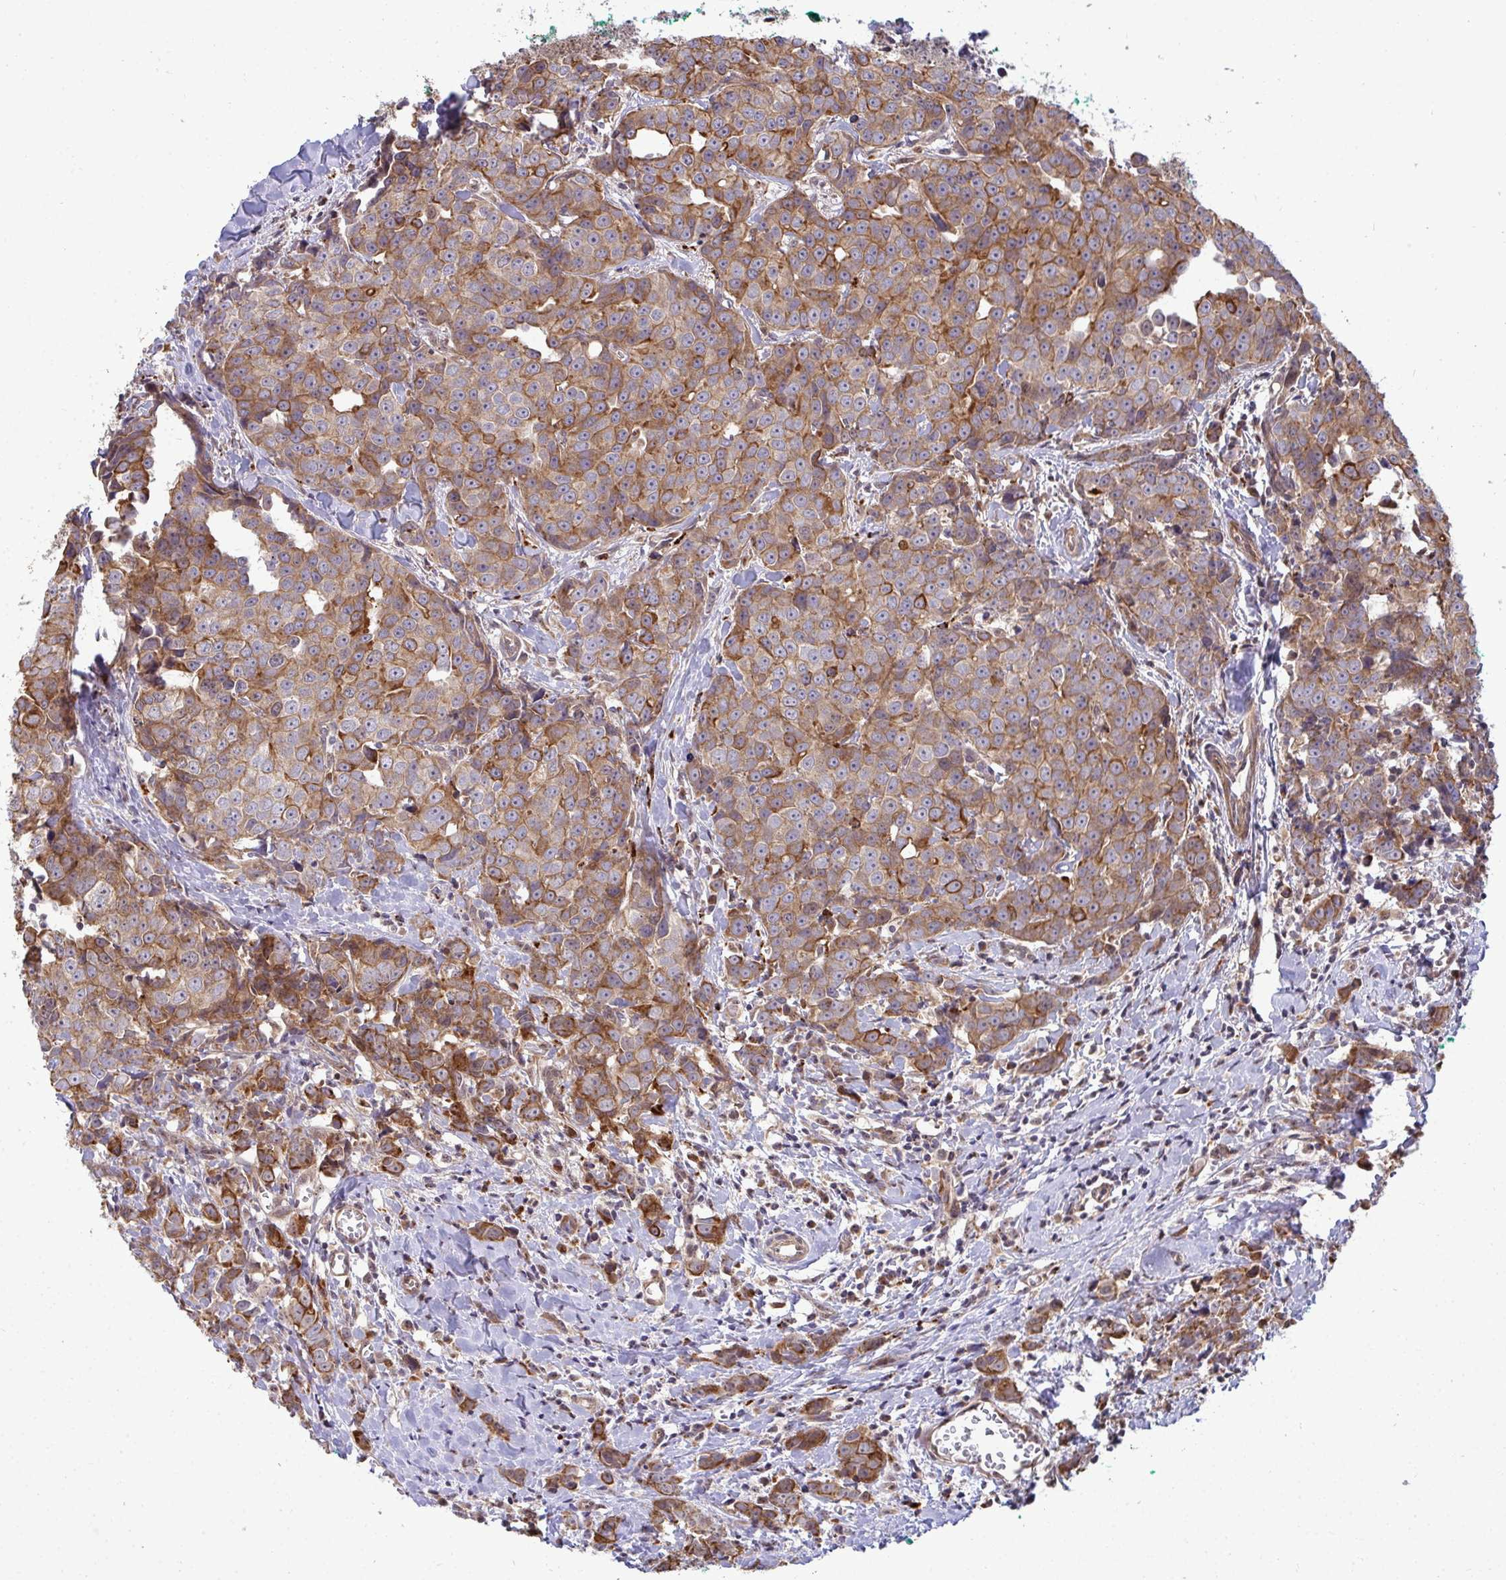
{"staining": {"intensity": "moderate", "quantity": ">75%", "location": "cytoplasmic/membranous"}, "tissue": "breast cancer", "cell_type": "Tumor cells", "image_type": "cancer", "snomed": [{"axis": "morphology", "description": "Duct carcinoma"}, {"axis": "topography", "description": "Breast"}], "caption": "A micrograph of human breast cancer (invasive ductal carcinoma) stained for a protein displays moderate cytoplasmic/membranous brown staining in tumor cells.", "gene": "TRIM44", "patient": {"sex": "female", "age": 80}}